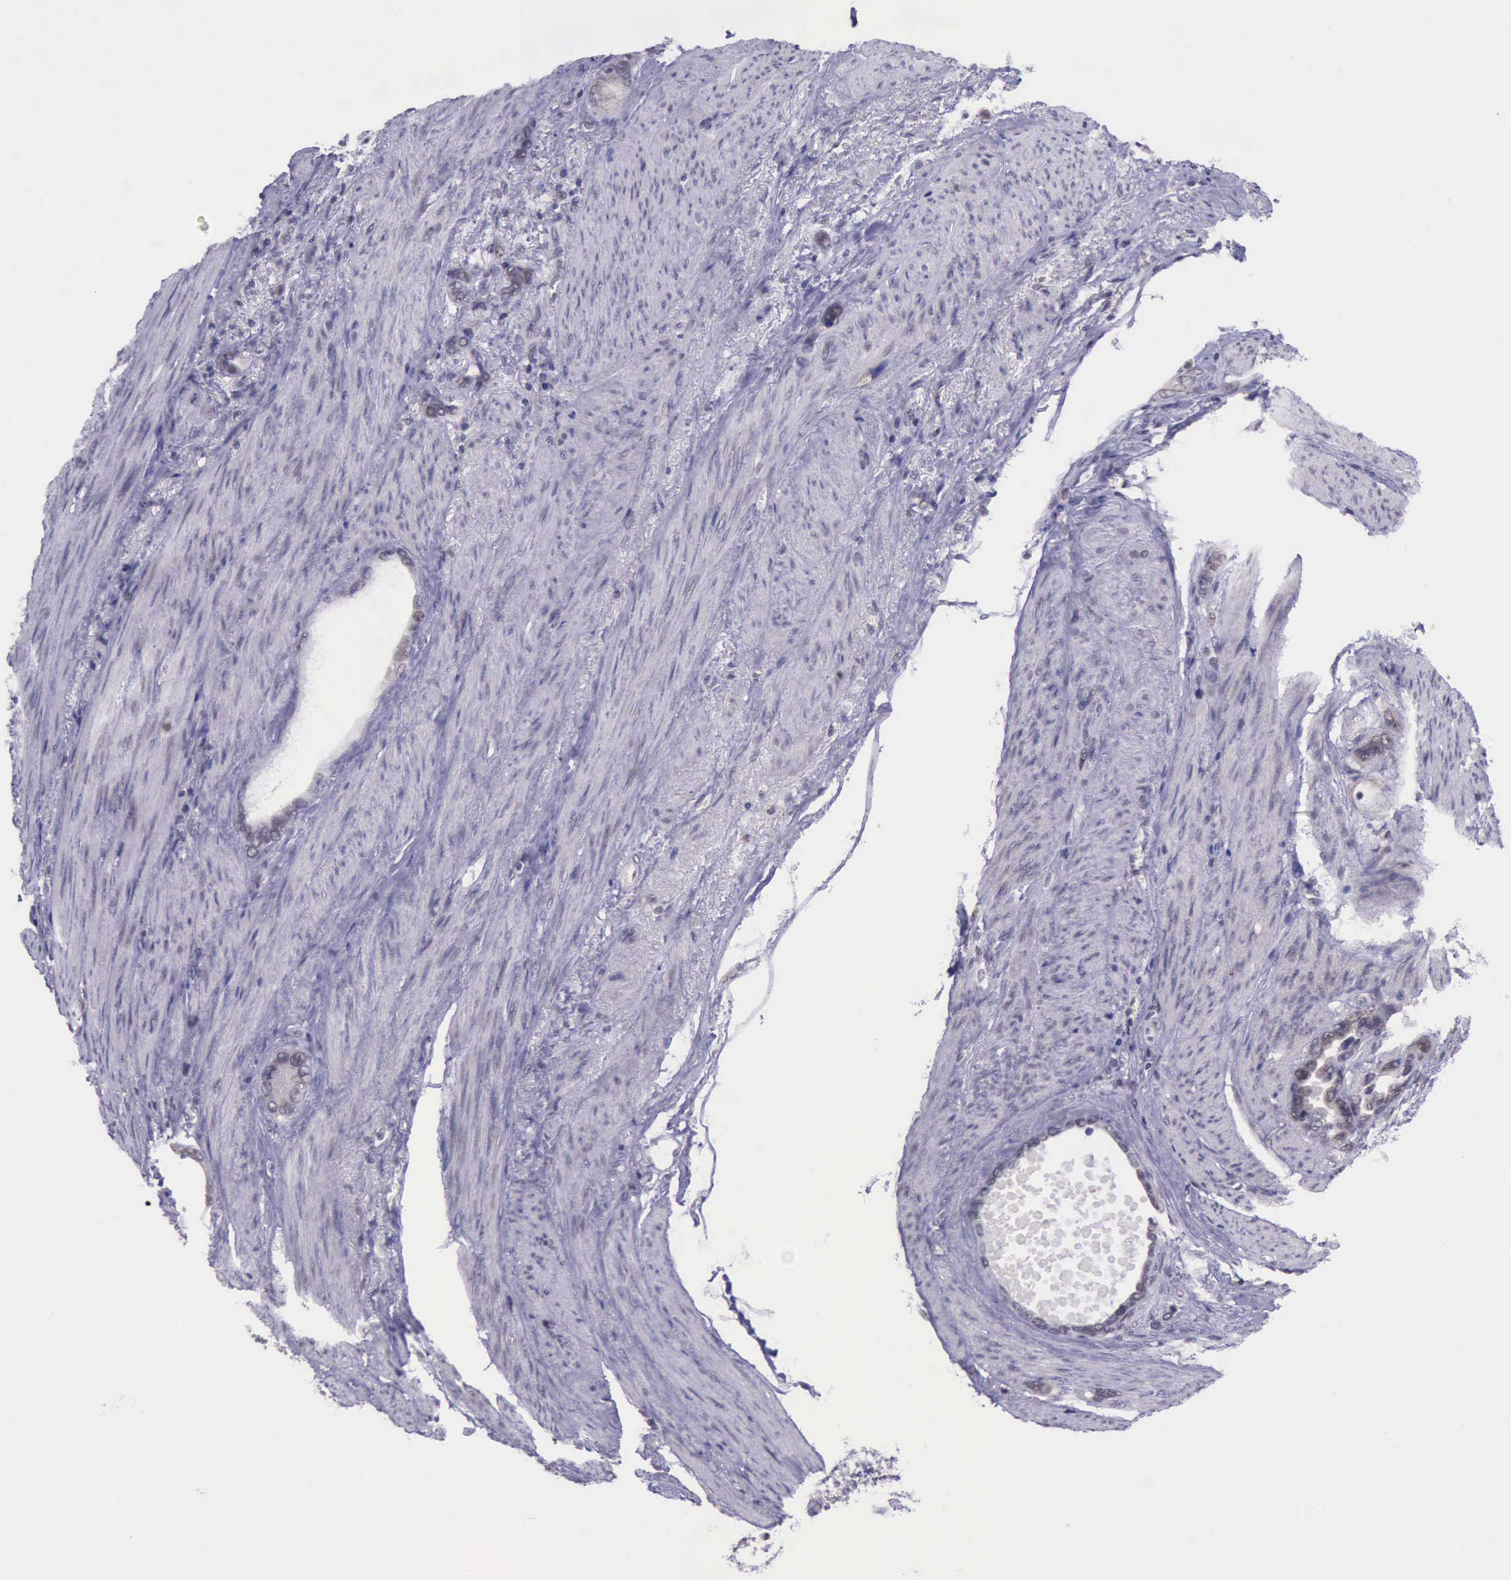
{"staining": {"intensity": "weak", "quantity": "25%-75%", "location": "nuclear"}, "tissue": "stomach cancer", "cell_type": "Tumor cells", "image_type": "cancer", "snomed": [{"axis": "morphology", "description": "Adenocarcinoma, NOS"}, {"axis": "topography", "description": "Stomach"}], "caption": "Protein expression analysis of adenocarcinoma (stomach) exhibits weak nuclear expression in about 25%-75% of tumor cells. Nuclei are stained in blue.", "gene": "PRPF39", "patient": {"sex": "male", "age": 78}}